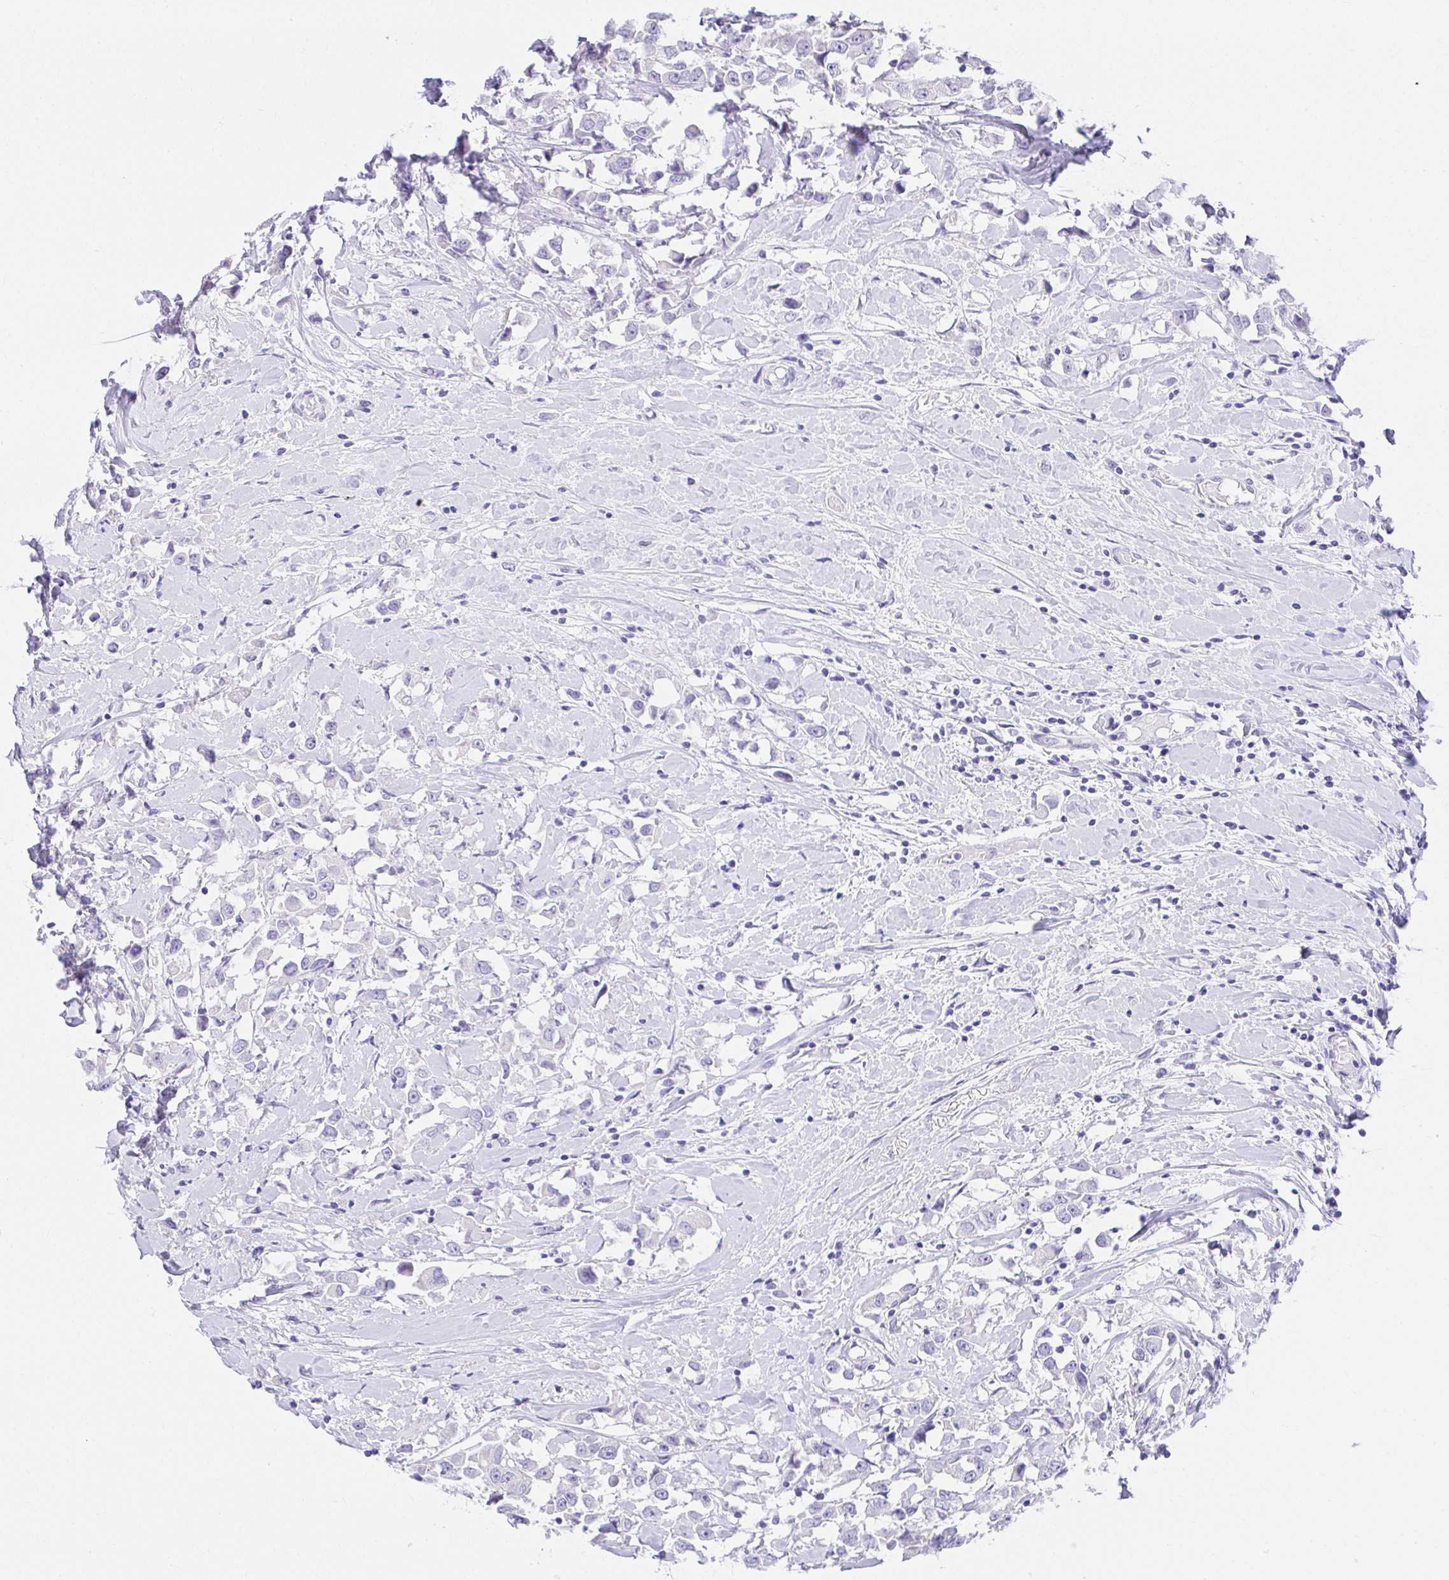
{"staining": {"intensity": "negative", "quantity": "none", "location": "none"}, "tissue": "breast cancer", "cell_type": "Tumor cells", "image_type": "cancer", "snomed": [{"axis": "morphology", "description": "Duct carcinoma"}, {"axis": "topography", "description": "Breast"}], "caption": "Human breast cancer (invasive ductal carcinoma) stained for a protein using IHC exhibits no staining in tumor cells.", "gene": "VGLL1", "patient": {"sex": "female", "age": 61}}